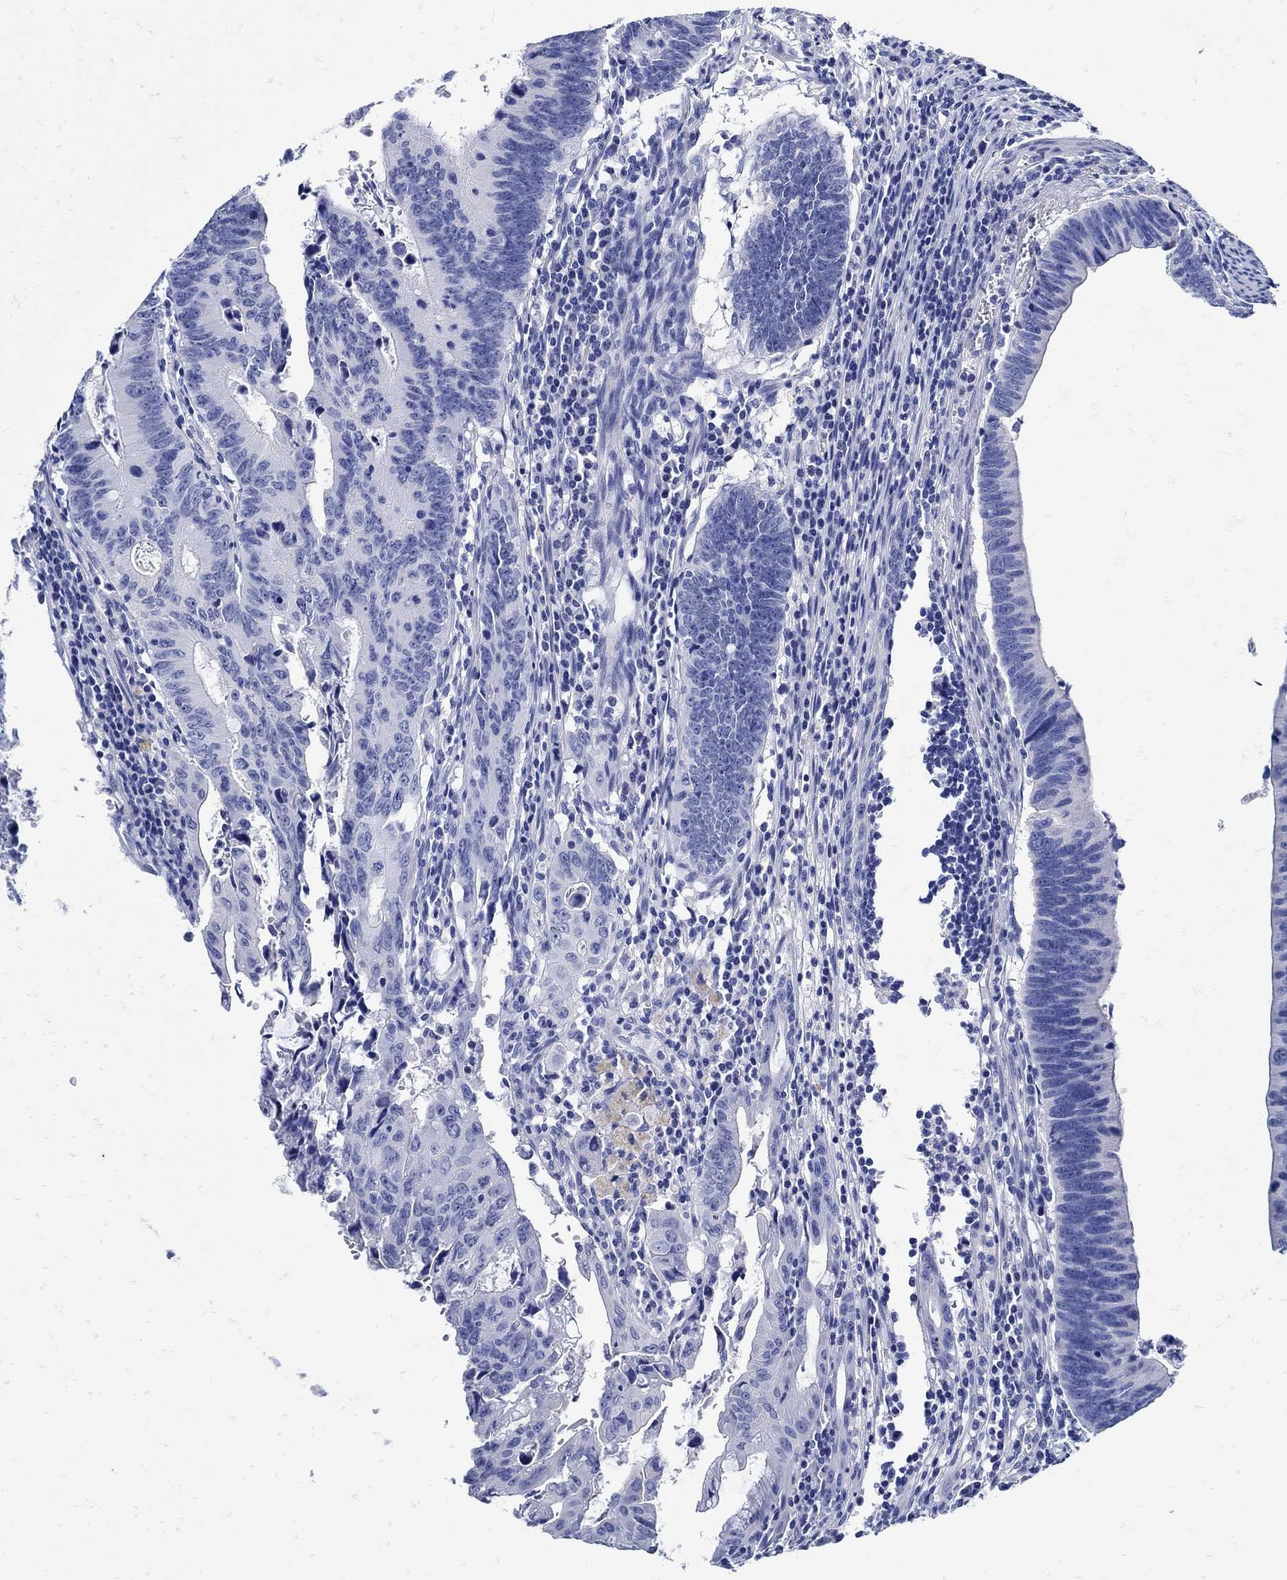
{"staining": {"intensity": "negative", "quantity": "none", "location": "none"}, "tissue": "colorectal cancer", "cell_type": "Tumor cells", "image_type": "cancer", "snomed": [{"axis": "morphology", "description": "Adenocarcinoma, NOS"}, {"axis": "topography", "description": "Colon"}], "caption": "This is a image of immunohistochemistry (IHC) staining of colorectal cancer, which shows no staining in tumor cells.", "gene": "NOS1", "patient": {"sex": "female", "age": 87}}